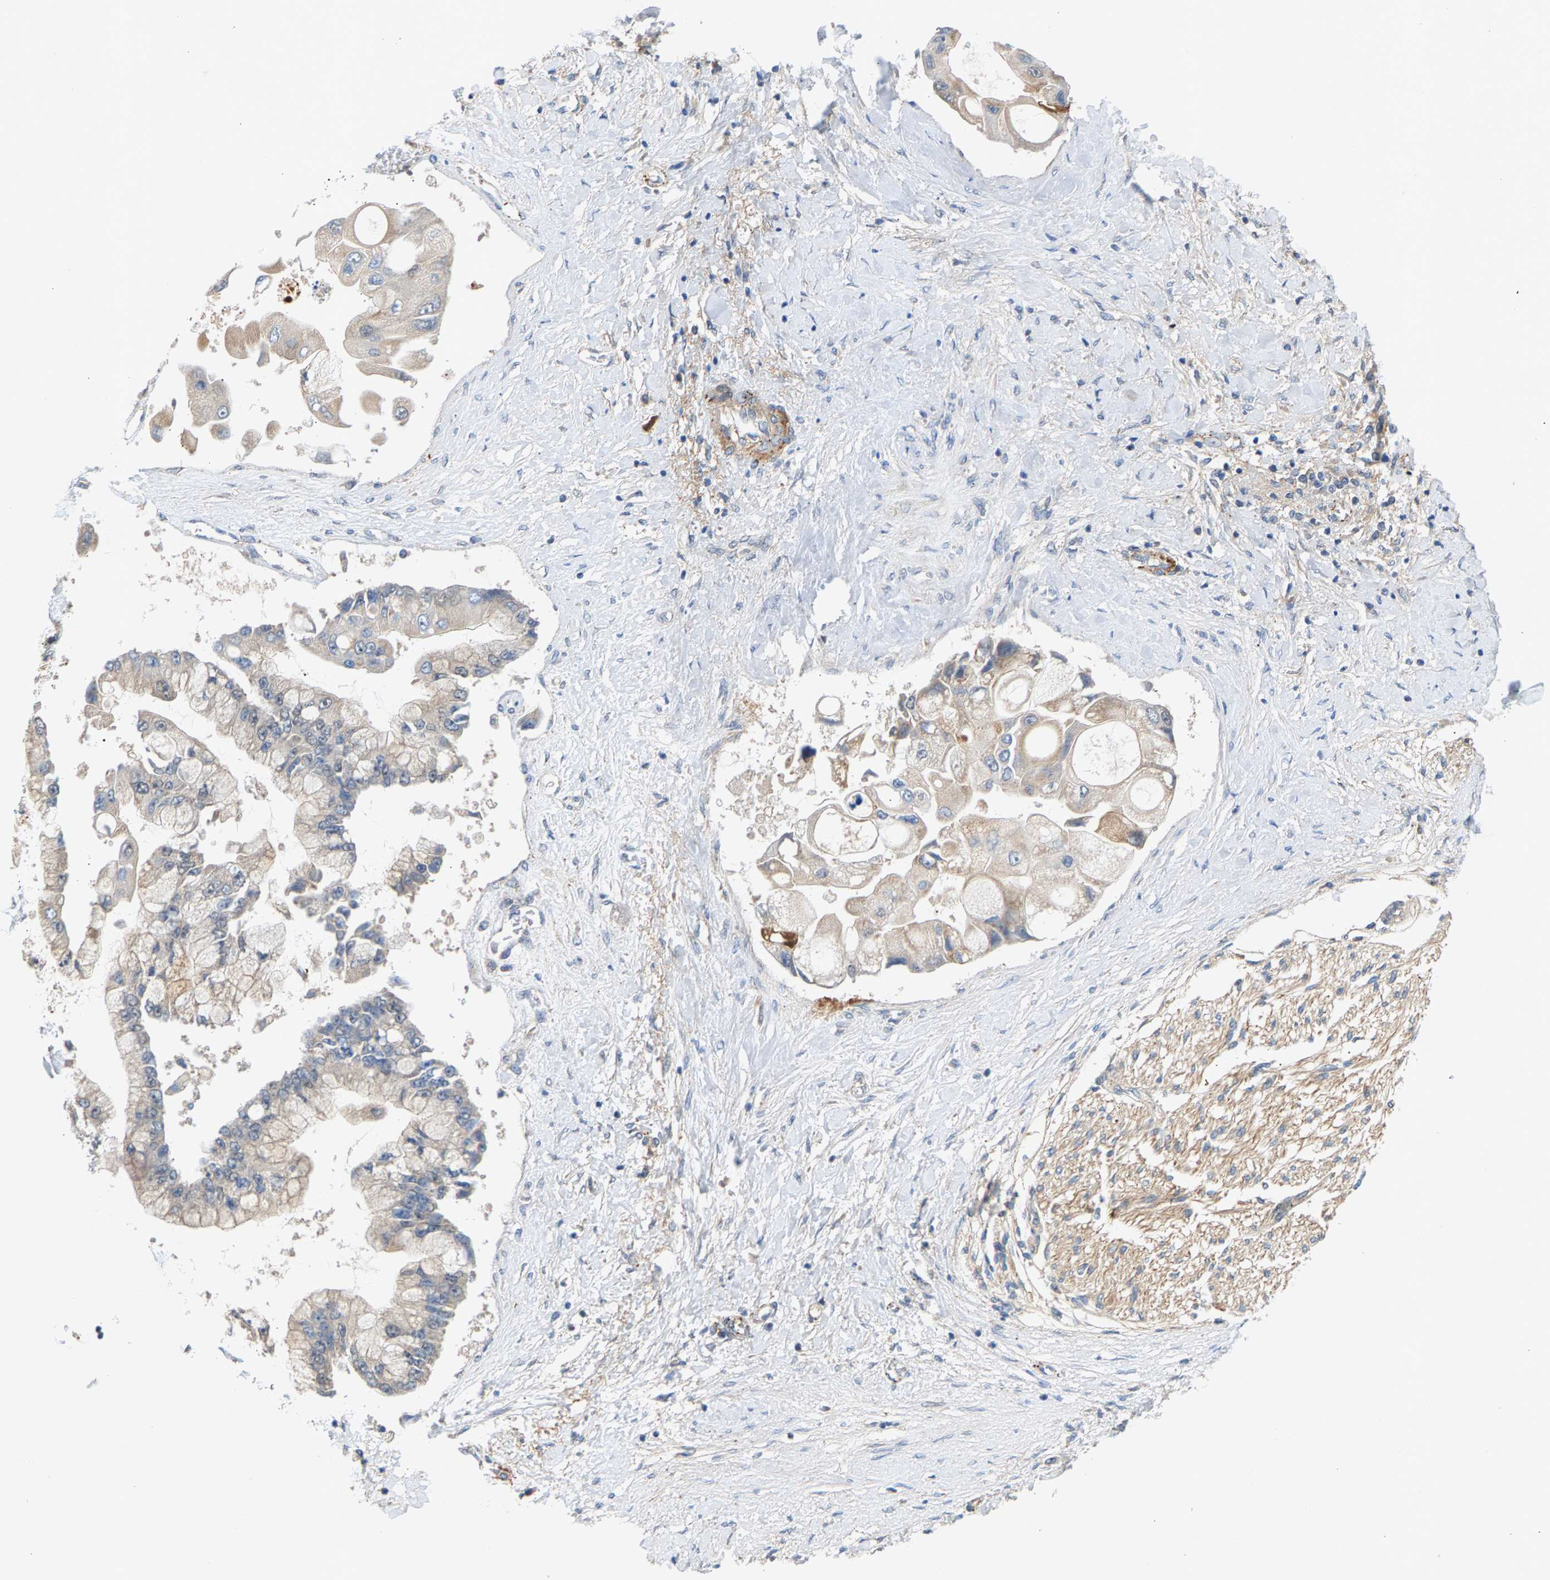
{"staining": {"intensity": "weak", "quantity": "<25%", "location": "cytoplasmic/membranous"}, "tissue": "liver cancer", "cell_type": "Tumor cells", "image_type": "cancer", "snomed": [{"axis": "morphology", "description": "Cholangiocarcinoma"}, {"axis": "topography", "description": "Liver"}], "caption": "Human cholangiocarcinoma (liver) stained for a protein using immunohistochemistry exhibits no expression in tumor cells.", "gene": "KRTAP27-1", "patient": {"sex": "male", "age": 50}}